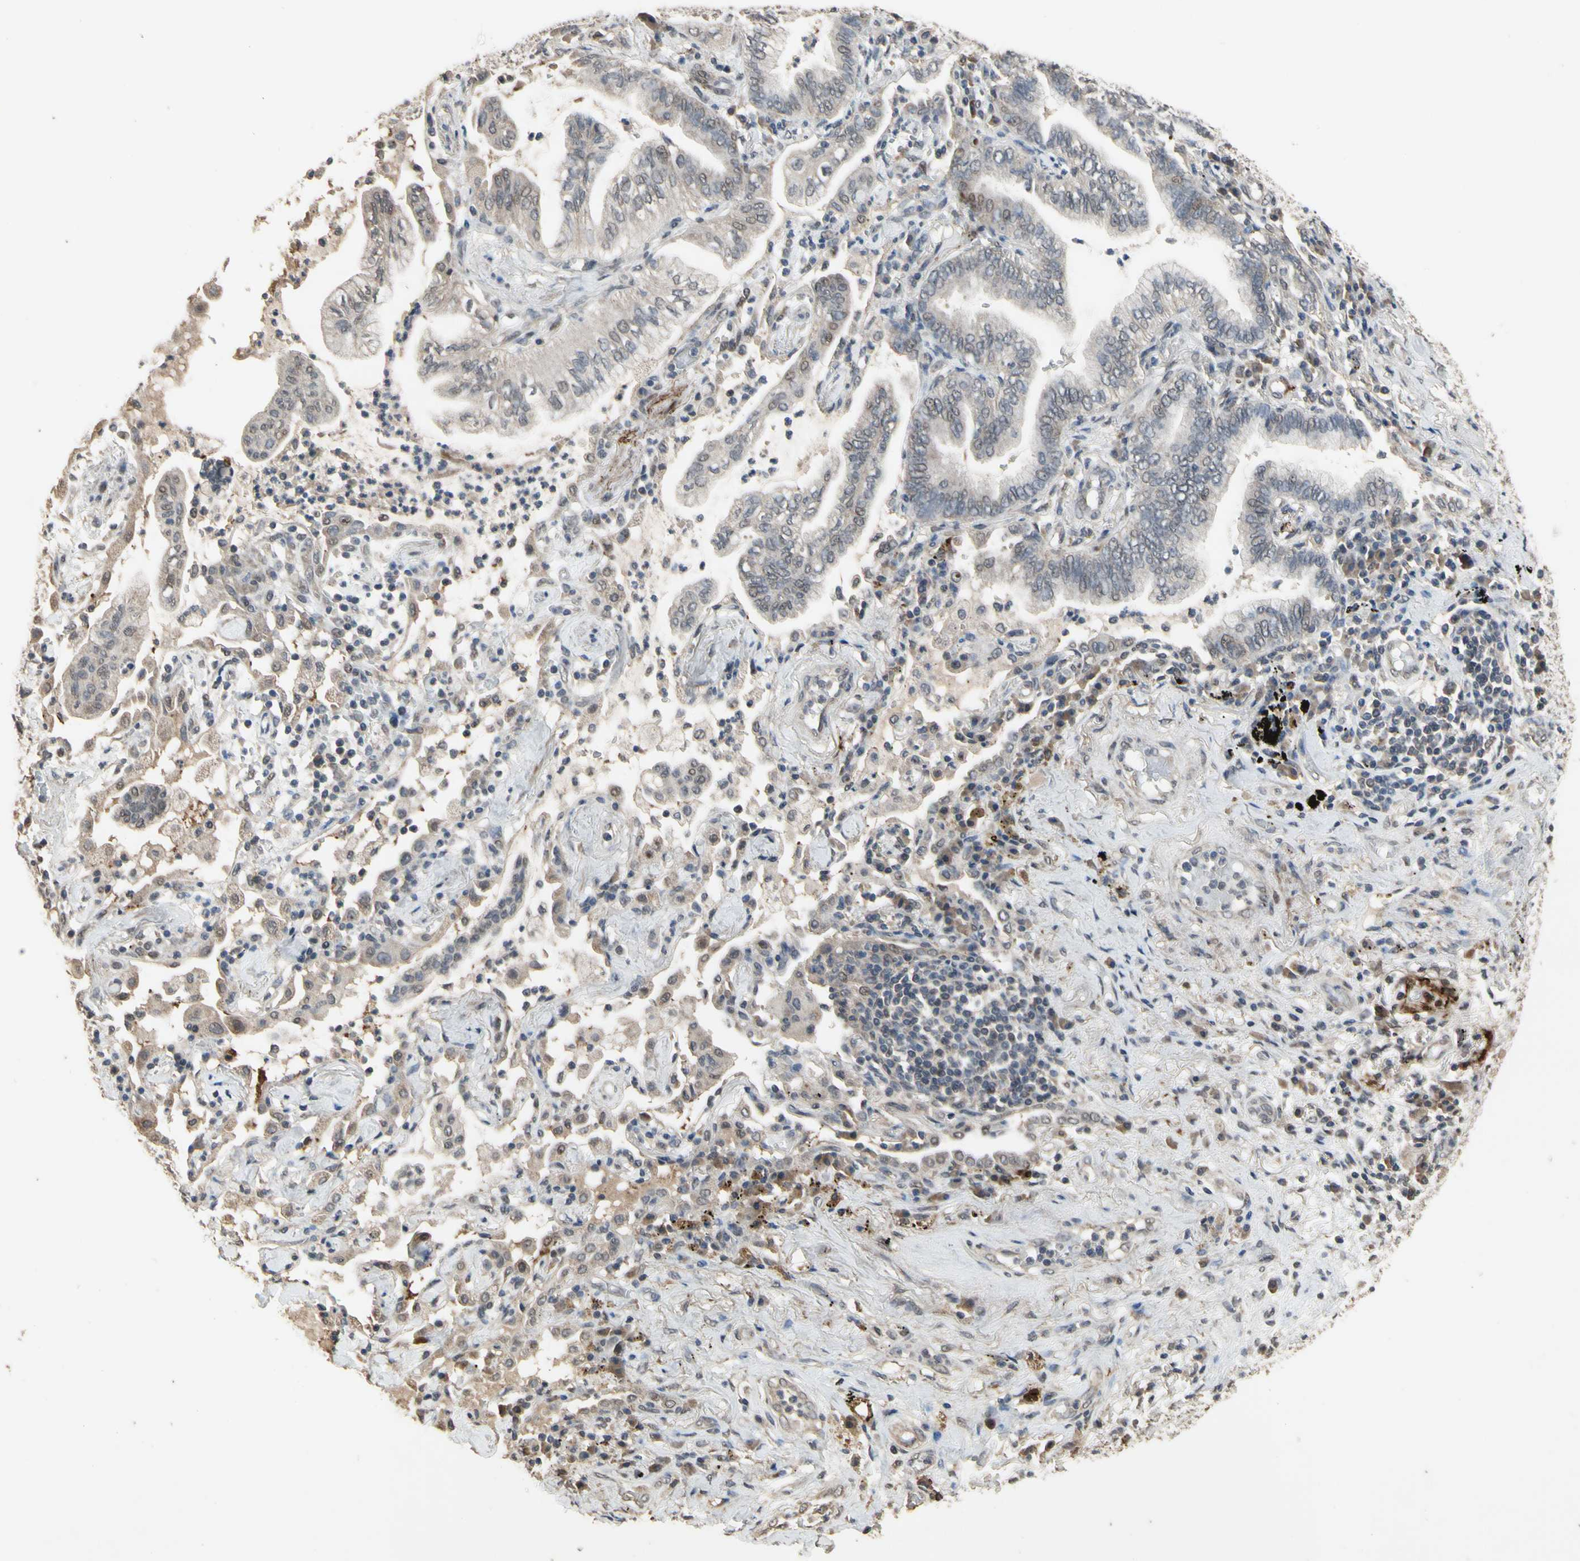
{"staining": {"intensity": "weak", "quantity": "<25%", "location": "cytoplasmic/membranous,nuclear"}, "tissue": "lung cancer", "cell_type": "Tumor cells", "image_type": "cancer", "snomed": [{"axis": "morphology", "description": "Normal tissue, NOS"}, {"axis": "morphology", "description": "Adenocarcinoma, NOS"}, {"axis": "topography", "description": "Bronchus"}, {"axis": "topography", "description": "Lung"}], "caption": "Lung cancer (adenocarcinoma) was stained to show a protein in brown. There is no significant positivity in tumor cells.", "gene": "ZNF174", "patient": {"sex": "female", "age": 70}}